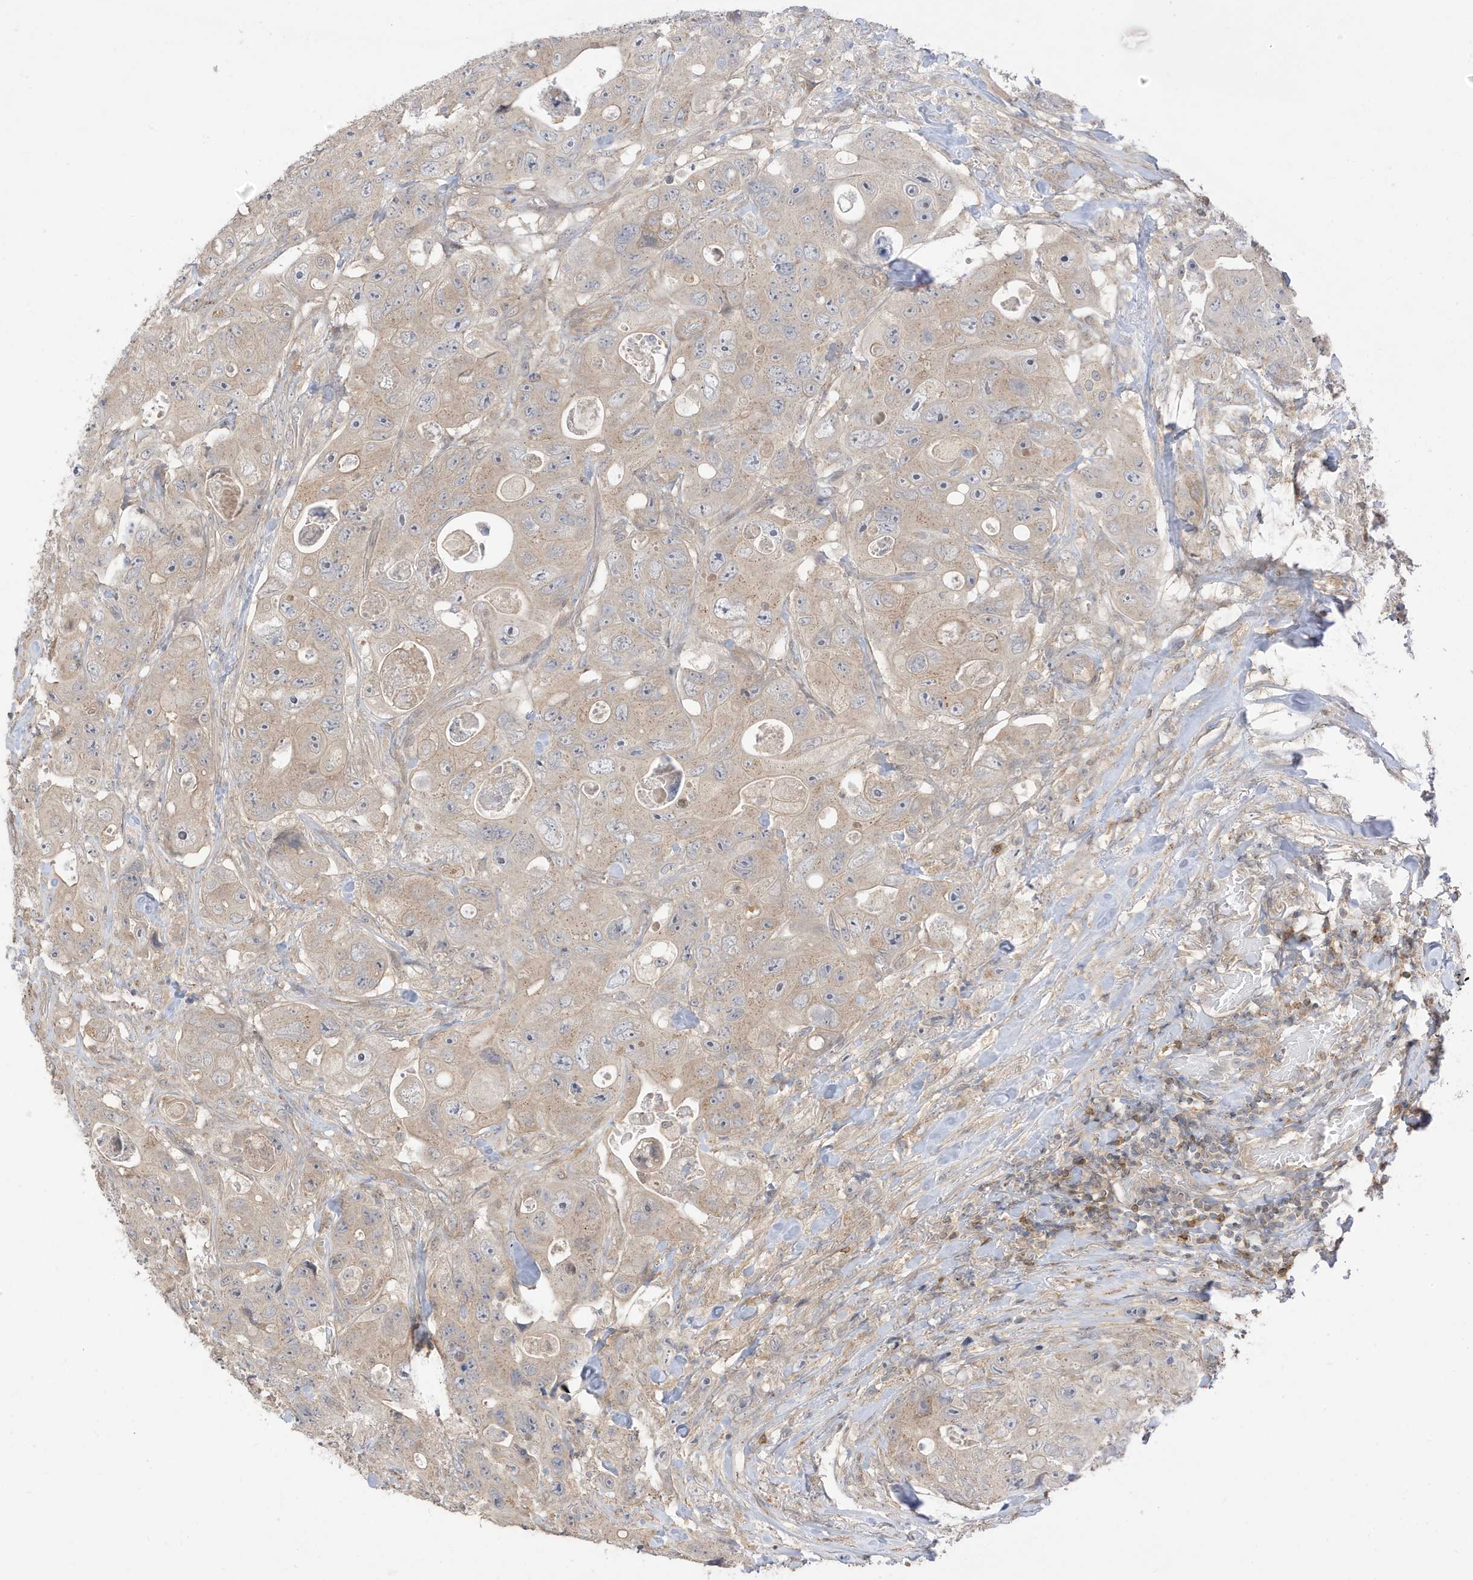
{"staining": {"intensity": "weak", "quantity": "<25%", "location": "cytoplasmic/membranous"}, "tissue": "colorectal cancer", "cell_type": "Tumor cells", "image_type": "cancer", "snomed": [{"axis": "morphology", "description": "Adenocarcinoma, NOS"}, {"axis": "topography", "description": "Colon"}], "caption": "Tumor cells show no significant expression in colorectal adenocarcinoma. (Immunohistochemistry, brightfield microscopy, high magnification).", "gene": "TAB3", "patient": {"sex": "female", "age": 46}}